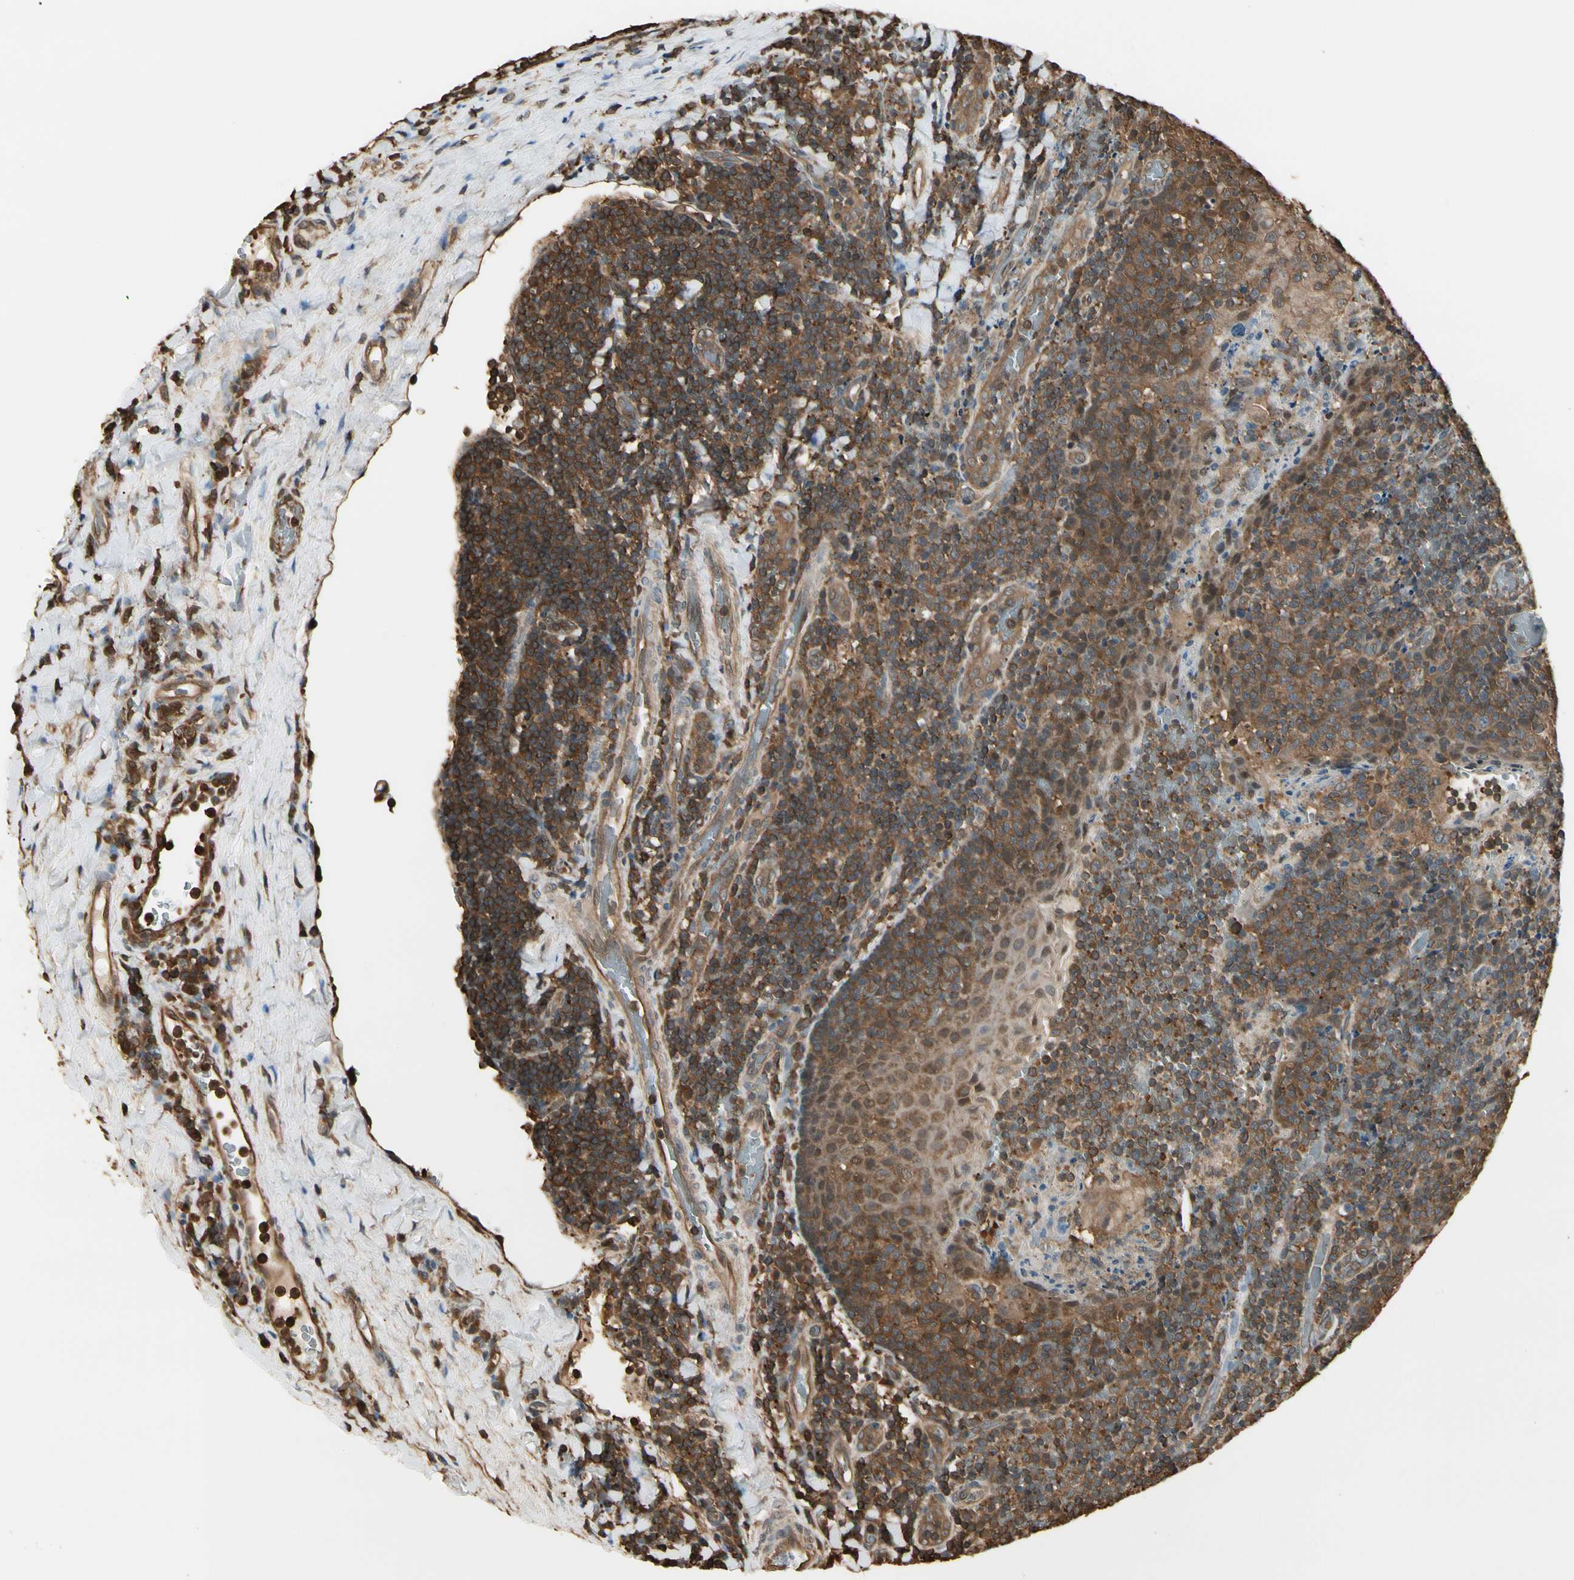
{"staining": {"intensity": "strong", "quantity": ">75%", "location": "cytoplasmic/membranous"}, "tissue": "tonsil", "cell_type": "Non-germinal center cells", "image_type": "normal", "snomed": [{"axis": "morphology", "description": "Normal tissue, NOS"}, {"axis": "topography", "description": "Tonsil"}], "caption": "Human tonsil stained with a brown dye reveals strong cytoplasmic/membranous positive positivity in about >75% of non-germinal center cells.", "gene": "YWHAE", "patient": {"sex": "male", "age": 17}}